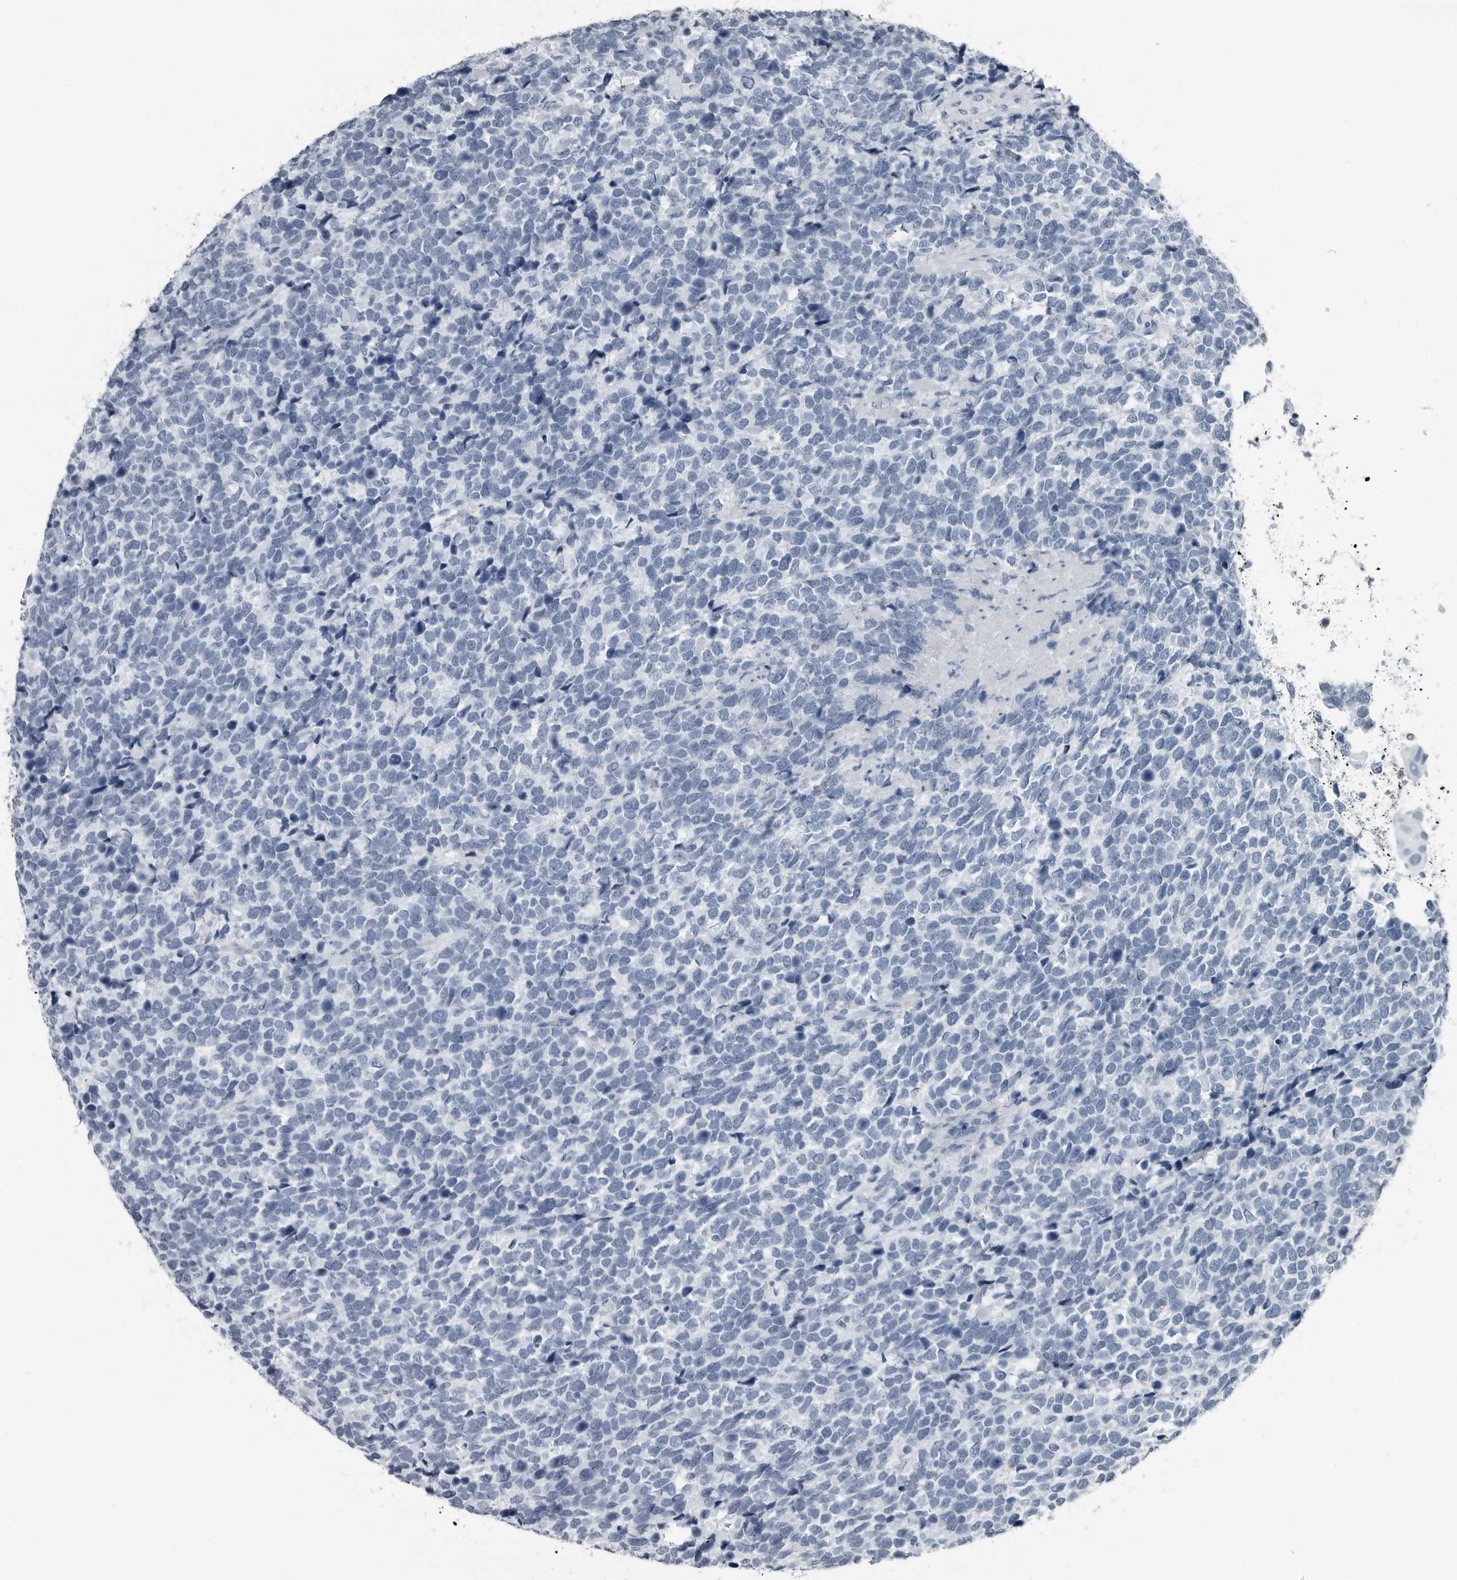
{"staining": {"intensity": "negative", "quantity": "none", "location": "none"}, "tissue": "urothelial cancer", "cell_type": "Tumor cells", "image_type": "cancer", "snomed": [{"axis": "morphology", "description": "Urothelial carcinoma, High grade"}, {"axis": "topography", "description": "Urinary bladder"}], "caption": "Immunohistochemistry micrograph of urothelial cancer stained for a protein (brown), which shows no staining in tumor cells.", "gene": "PRSS1", "patient": {"sex": "female", "age": 82}}